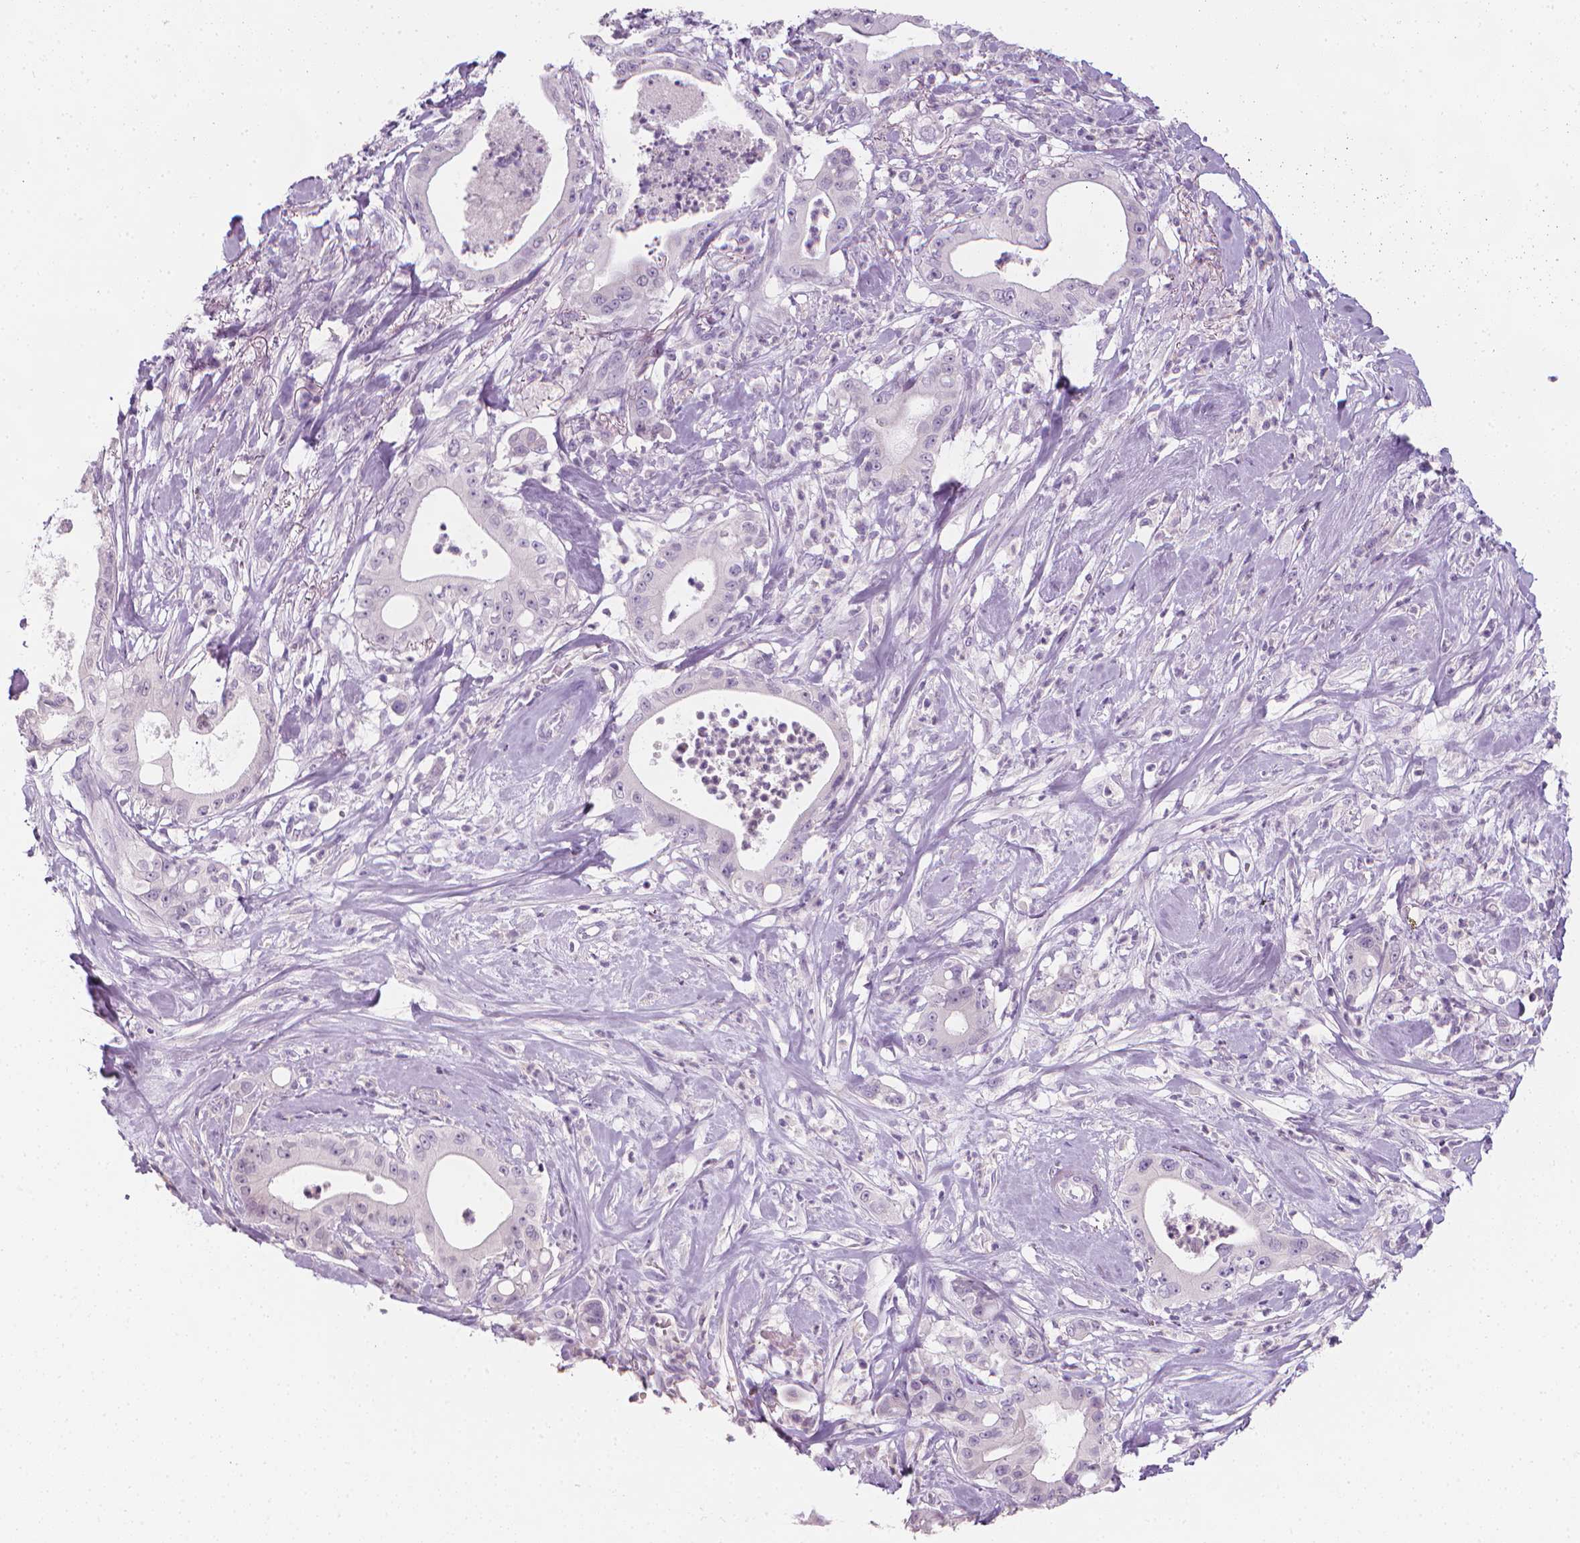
{"staining": {"intensity": "negative", "quantity": "none", "location": "none"}, "tissue": "pancreatic cancer", "cell_type": "Tumor cells", "image_type": "cancer", "snomed": [{"axis": "morphology", "description": "Adenocarcinoma, NOS"}, {"axis": "topography", "description": "Pancreas"}], "caption": "Histopathology image shows no protein staining in tumor cells of pancreatic cancer (adenocarcinoma) tissue. (Brightfield microscopy of DAB immunohistochemistry (IHC) at high magnification).", "gene": "DCAF8L1", "patient": {"sex": "male", "age": 71}}